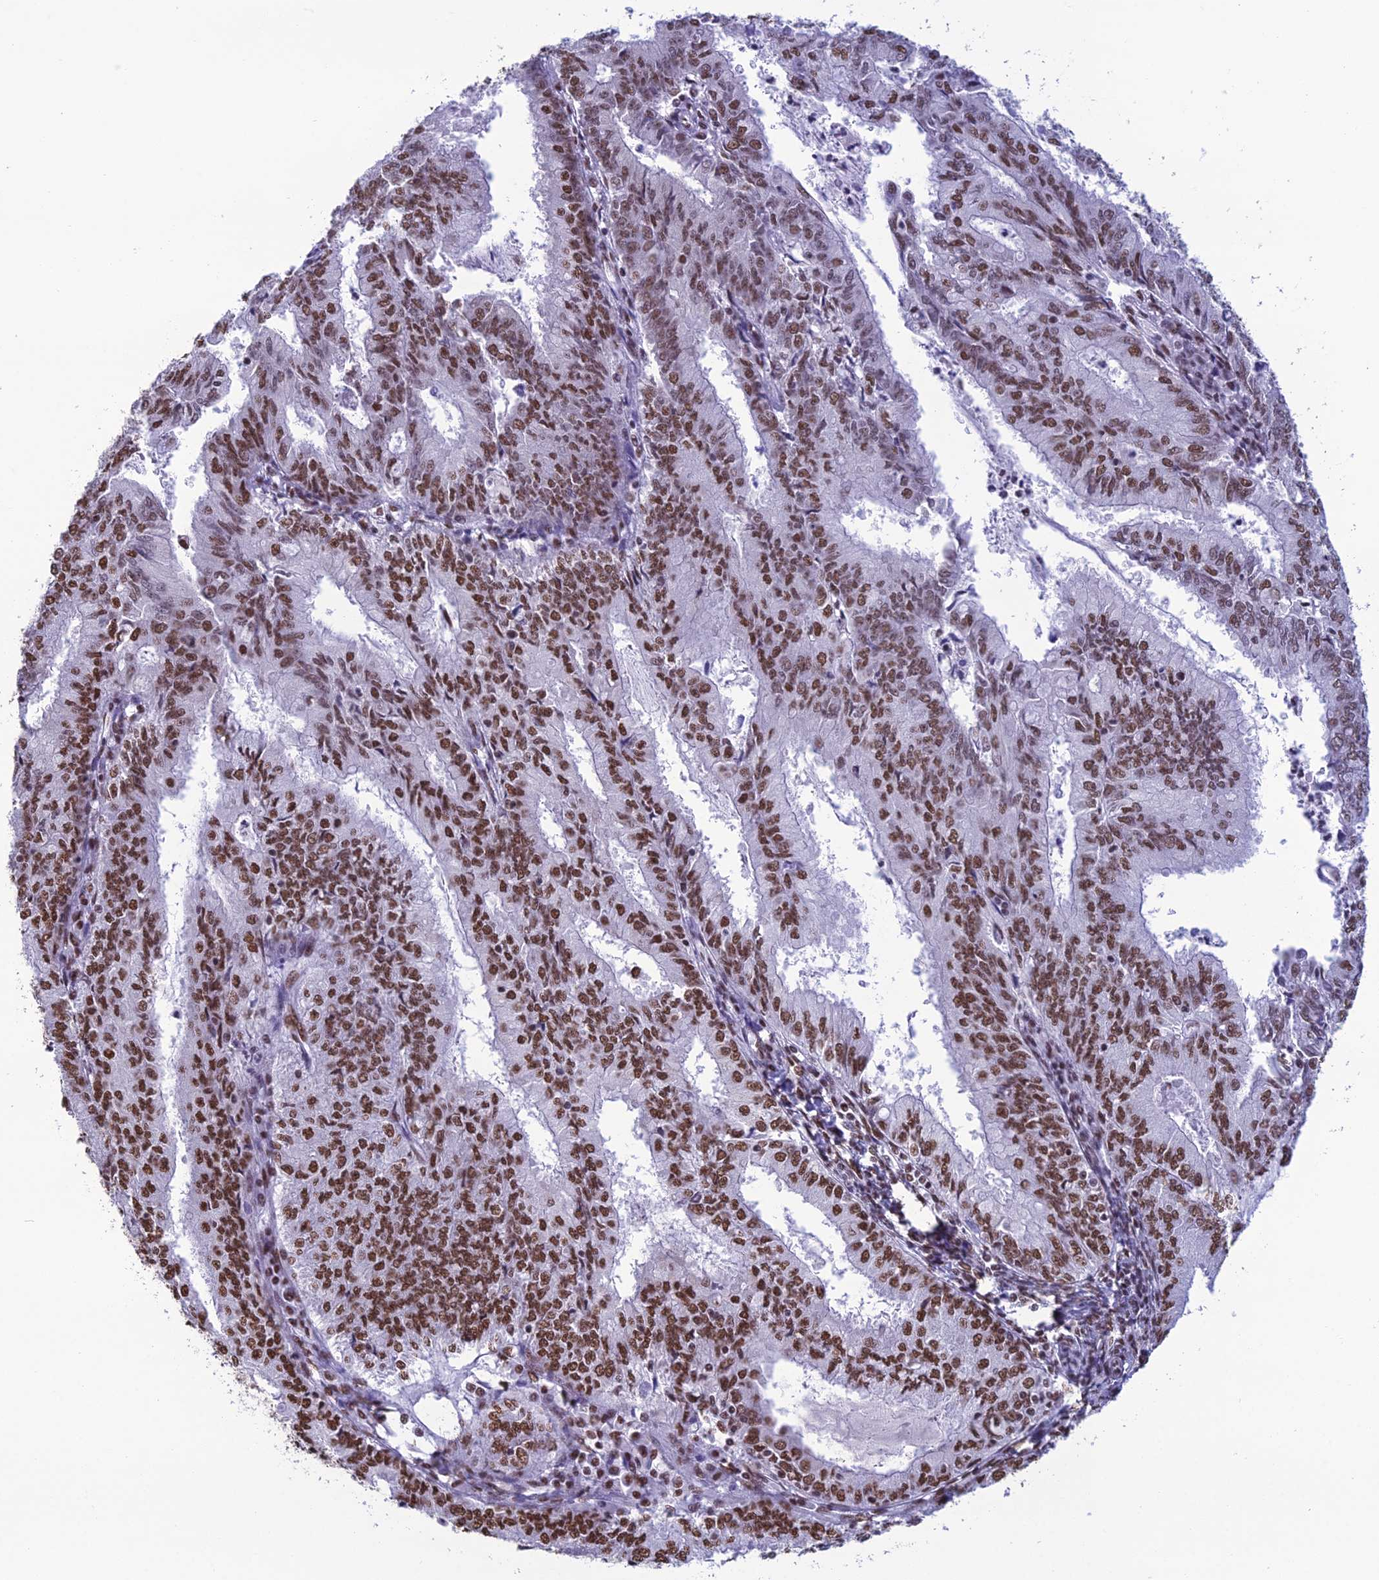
{"staining": {"intensity": "strong", "quantity": ">75%", "location": "nuclear"}, "tissue": "endometrial cancer", "cell_type": "Tumor cells", "image_type": "cancer", "snomed": [{"axis": "morphology", "description": "Adenocarcinoma, NOS"}, {"axis": "topography", "description": "Endometrium"}], "caption": "Immunohistochemistry micrograph of neoplastic tissue: adenocarcinoma (endometrial) stained using immunohistochemistry shows high levels of strong protein expression localized specifically in the nuclear of tumor cells, appearing as a nuclear brown color.", "gene": "PRAMEF12", "patient": {"sex": "female", "age": 57}}